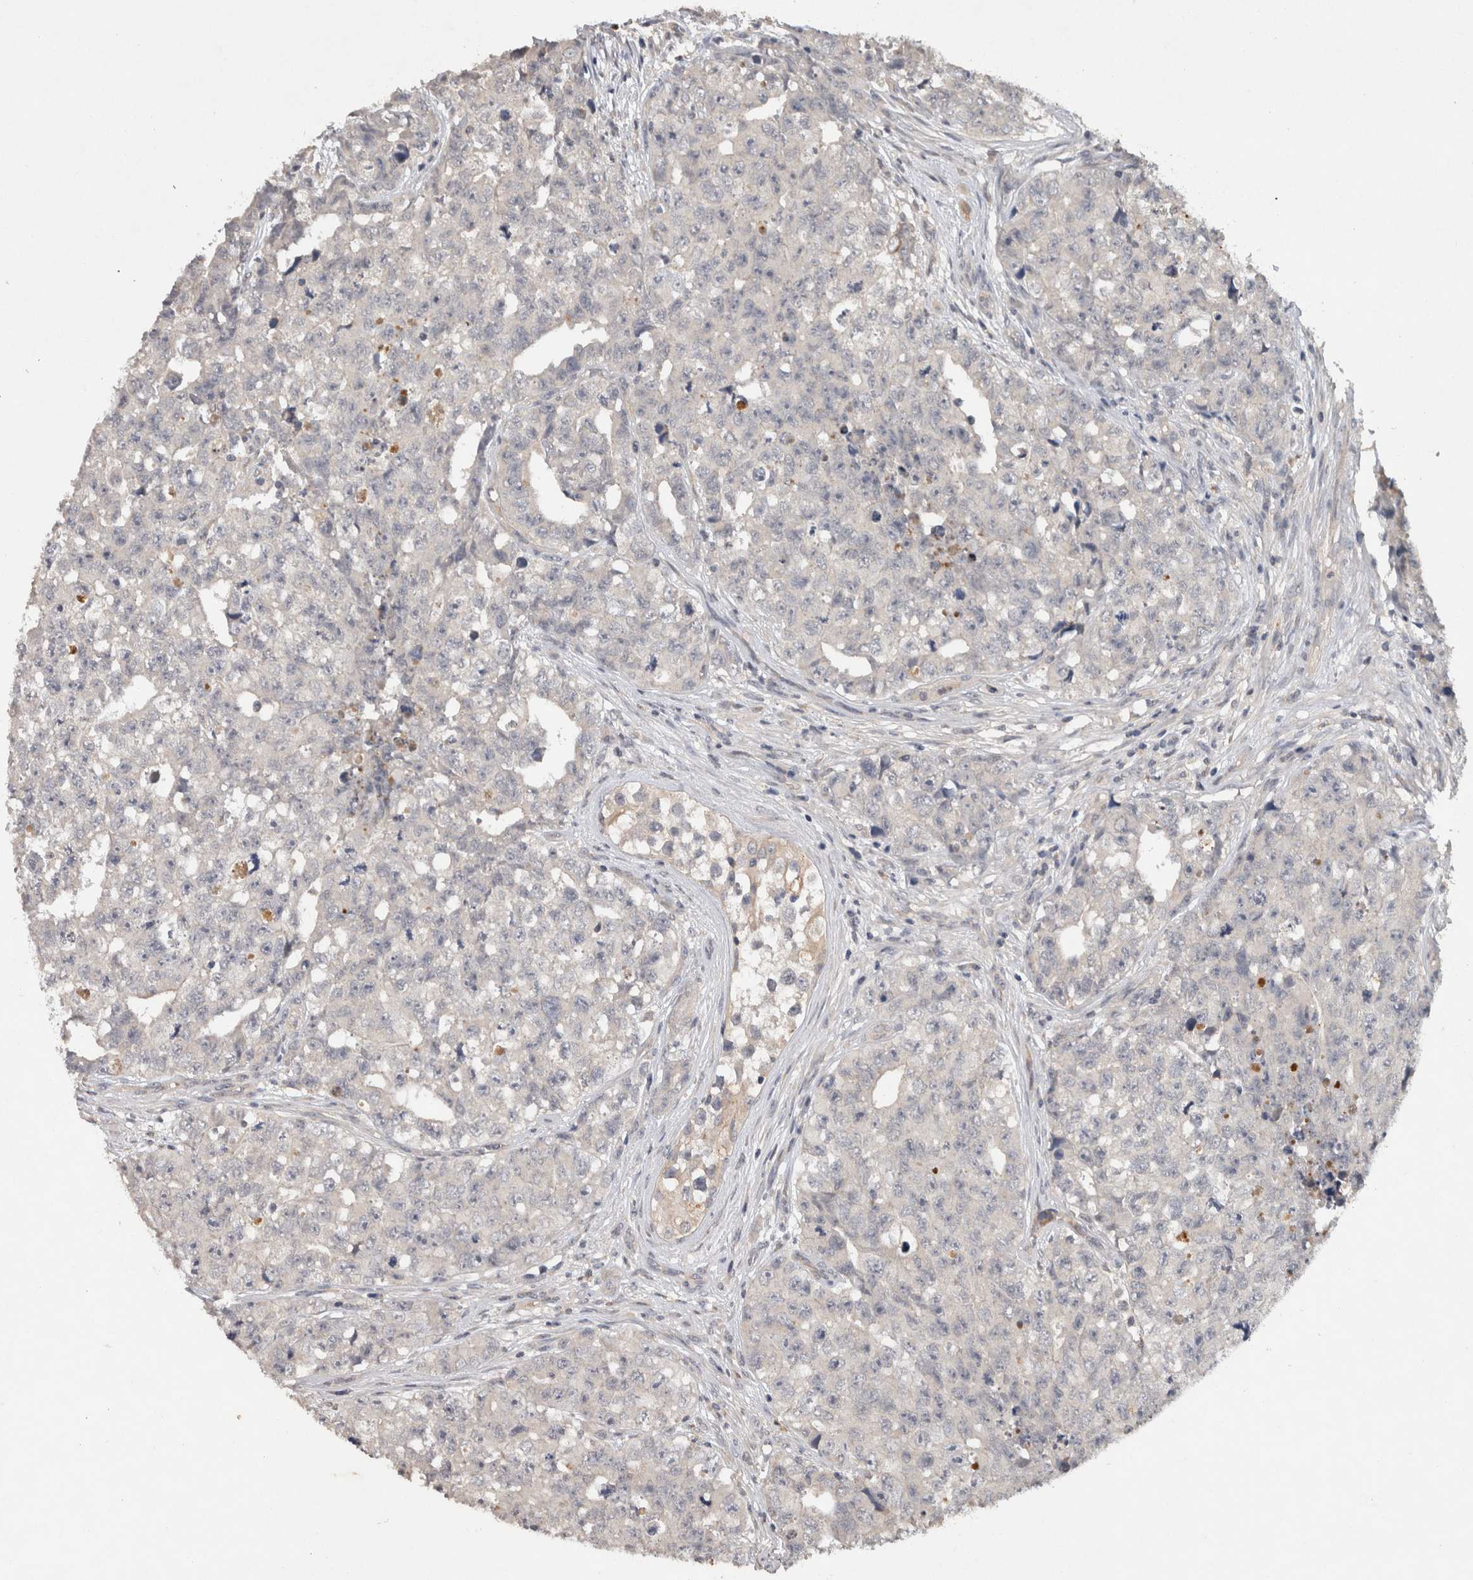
{"staining": {"intensity": "negative", "quantity": "none", "location": "none"}, "tissue": "testis cancer", "cell_type": "Tumor cells", "image_type": "cancer", "snomed": [{"axis": "morphology", "description": "Carcinoma, Embryonal, NOS"}, {"axis": "topography", "description": "Testis"}], "caption": "Testis cancer (embryonal carcinoma) was stained to show a protein in brown. There is no significant staining in tumor cells.", "gene": "HEXD", "patient": {"sex": "male", "age": 28}}